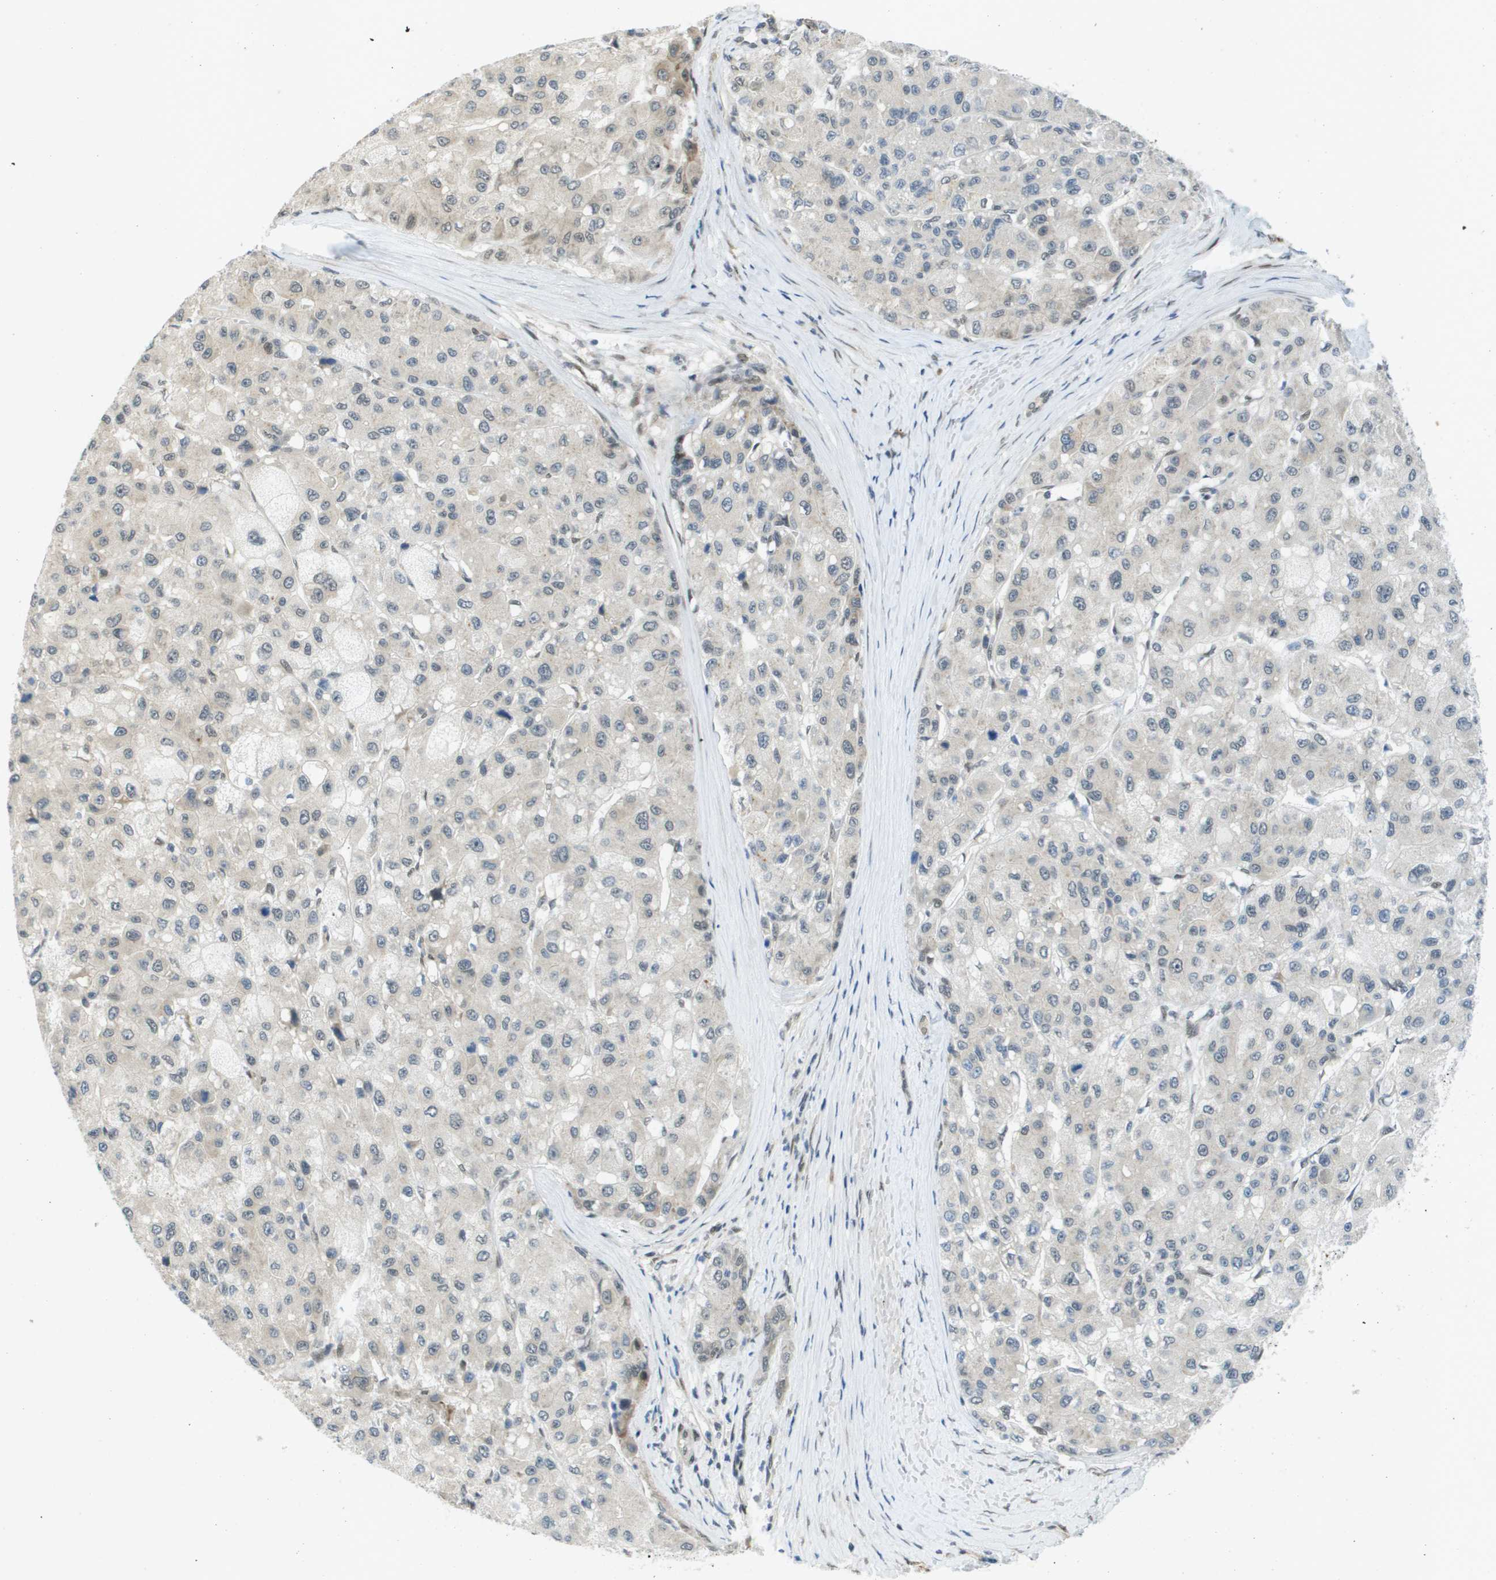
{"staining": {"intensity": "negative", "quantity": "none", "location": "none"}, "tissue": "liver cancer", "cell_type": "Tumor cells", "image_type": "cancer", "snomed": [{"axis": "morphology", "description": "Carcinoma, Hepatocellular, NOS"}, {"axis": "topography", "description": "Liver"}], "caption": "IHC micrograph of liver cancer (hepatocellular carcinoma) stained for a protein (brown), which exhibits no expression in tumor cells. Brightfield microscopy of IHC stained with DAB (3,3'-diaminobenzidine) (brown) and hematoxylin (blue), captured at high magnification.", "gene": "ARID1B", "patient": {"sex": "male", "age": 80}}